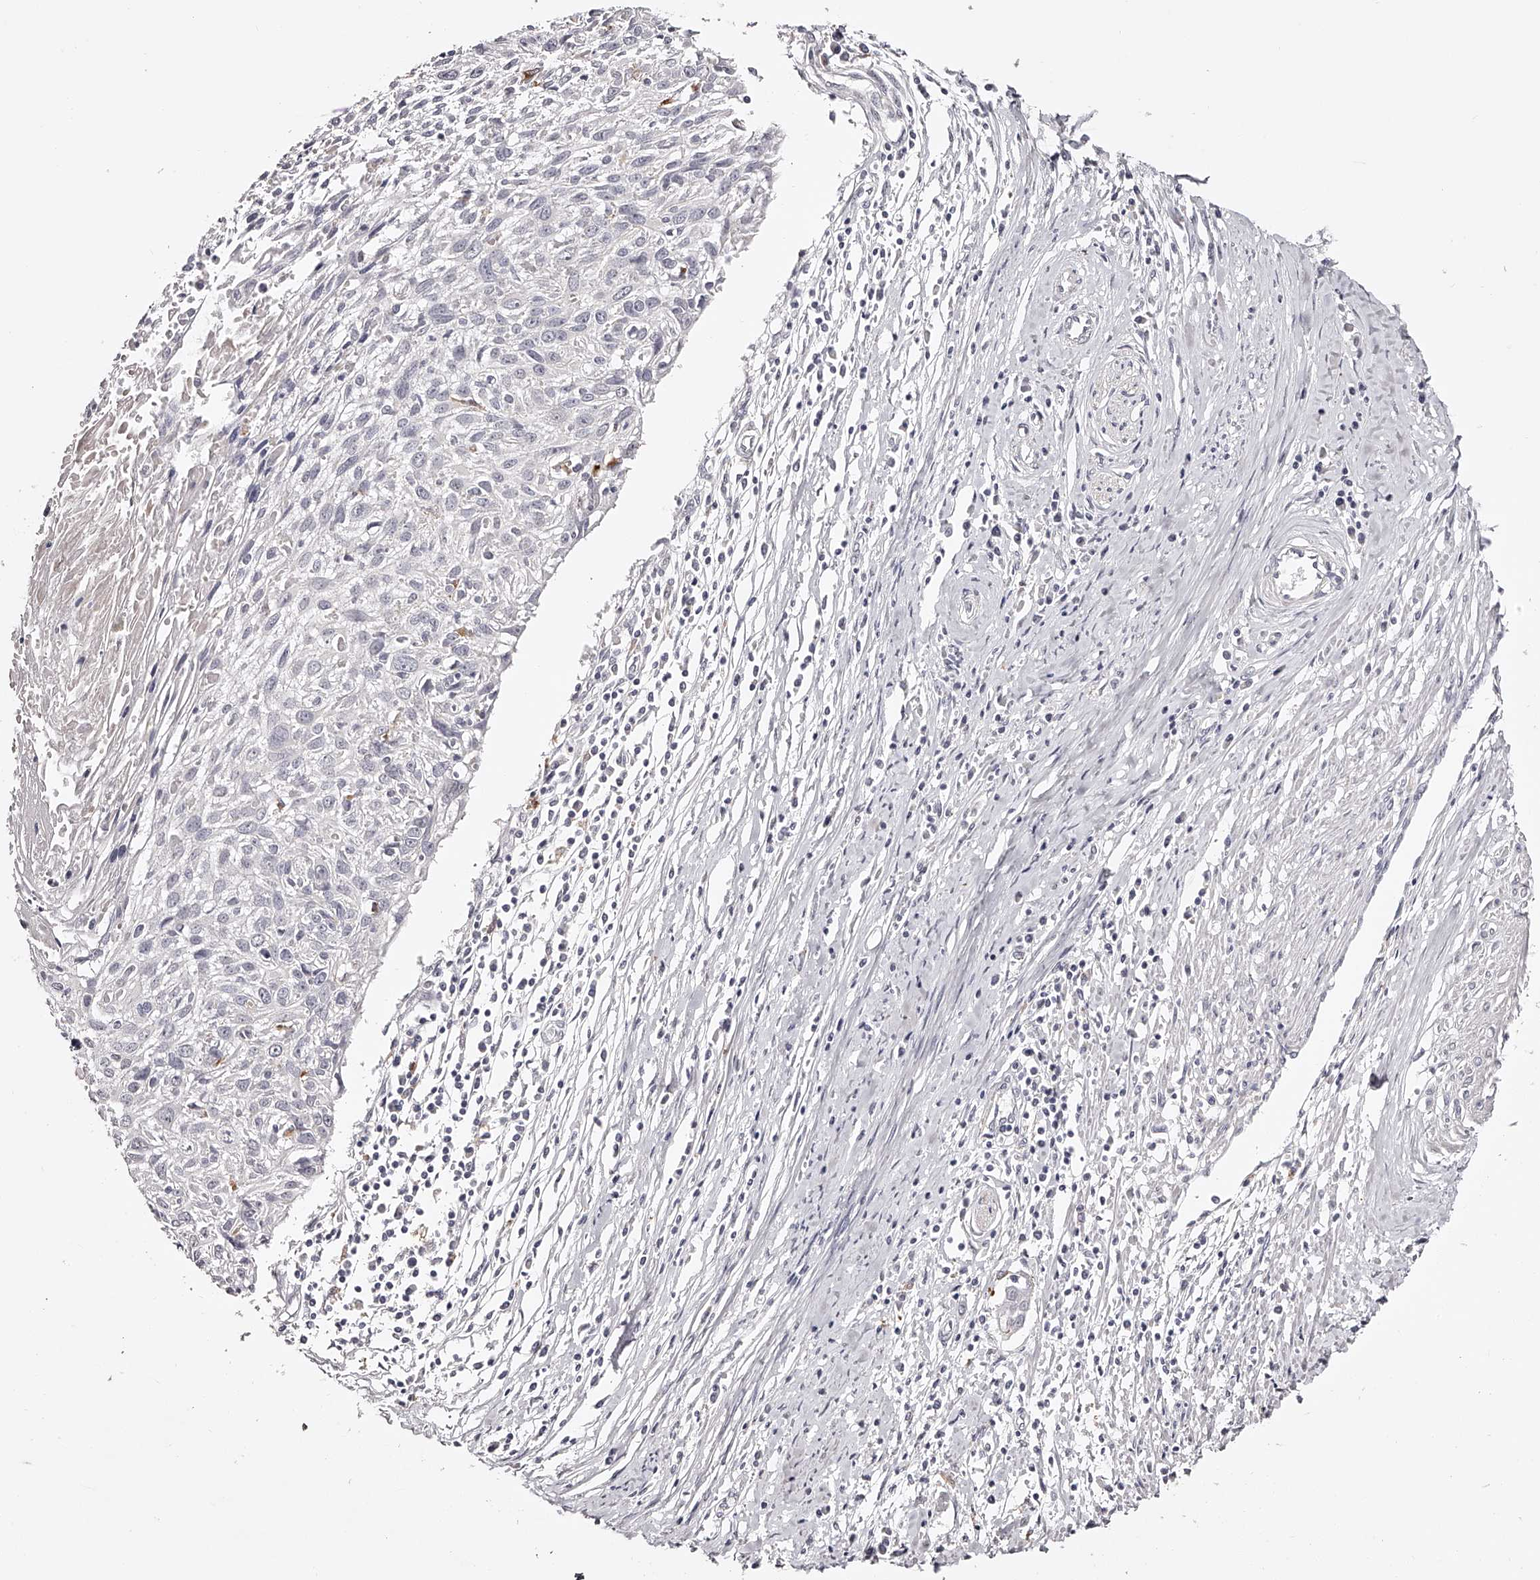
{"staining": {"intensity": "negative", "quantity": "none", "location": "none"}, "tissue": "cervical cancer", "cell_type": "Tumor cells", "image_type": "cancer", "snomed": [{"axis": "morphology", "description": "Squamous cell carcinoma, NOS"}, {"axis": "topography", "description": "Cervix"}], "caption": "This is an immunohistochemistry (IHC) histopathology image of human cervical squamous cell carcinoma. There is no expression in tumor cells.", "gene": "SLC35D3", "patient": {"sex": "female", "age": 51}}